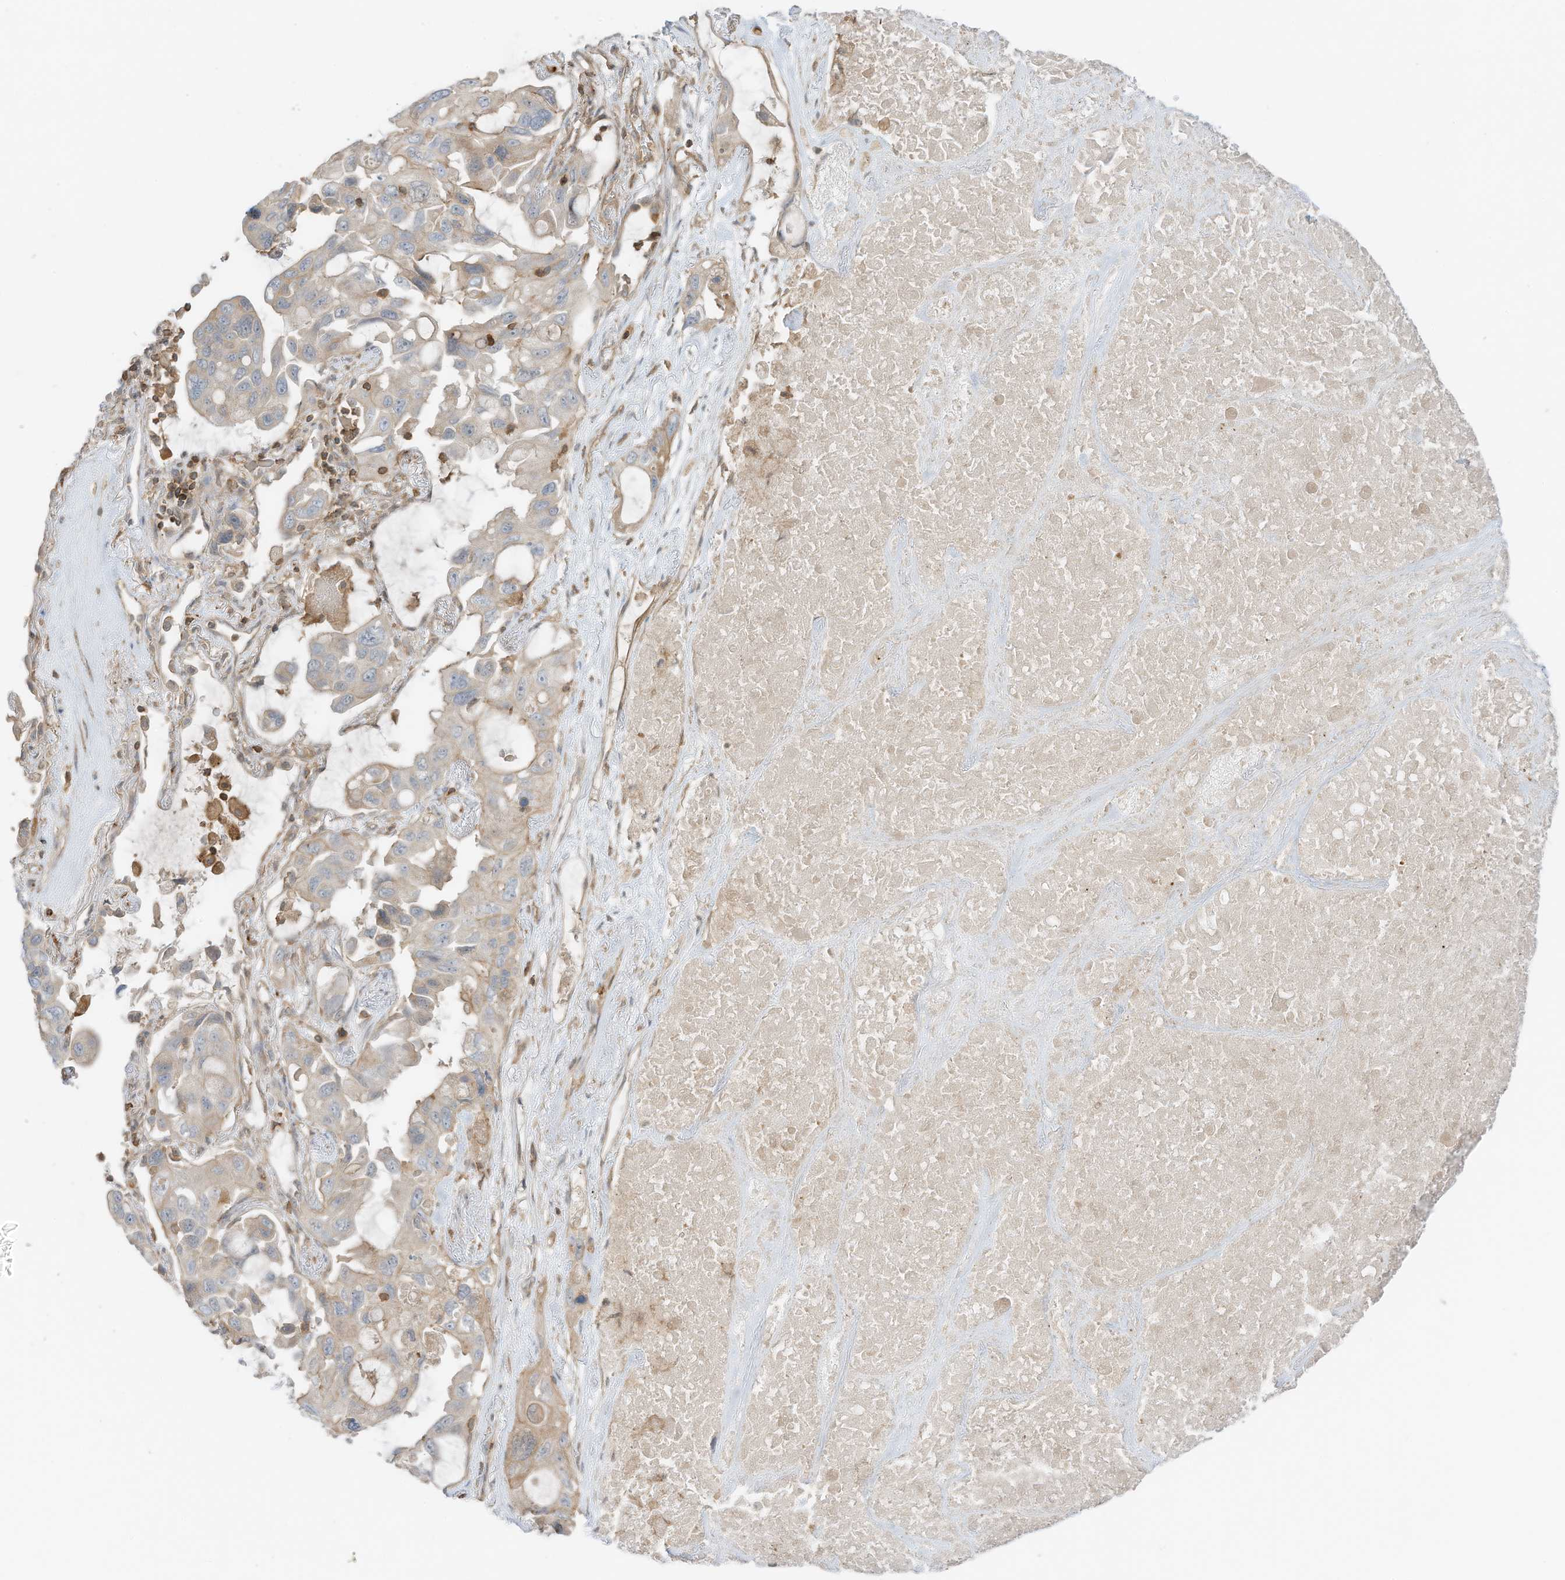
{"staining": {"intensity": "negative", "quantity": "none", "location": "none"}, "tissue": "lung cancer", "cell_type": "Tumor cells", "image_type": "cancer", "snomed": [{"axis": "morphology", "description": "Squamous cell carcinoma, NOS"}, {"axis": "topography", "description": "Lung"}], "caption": "The image shows no staining of tumor cells in lung cancer (squamous cell carcinoma).", "gene": "SLC25A12", "patient": {"sex": "female", "age": 73}}